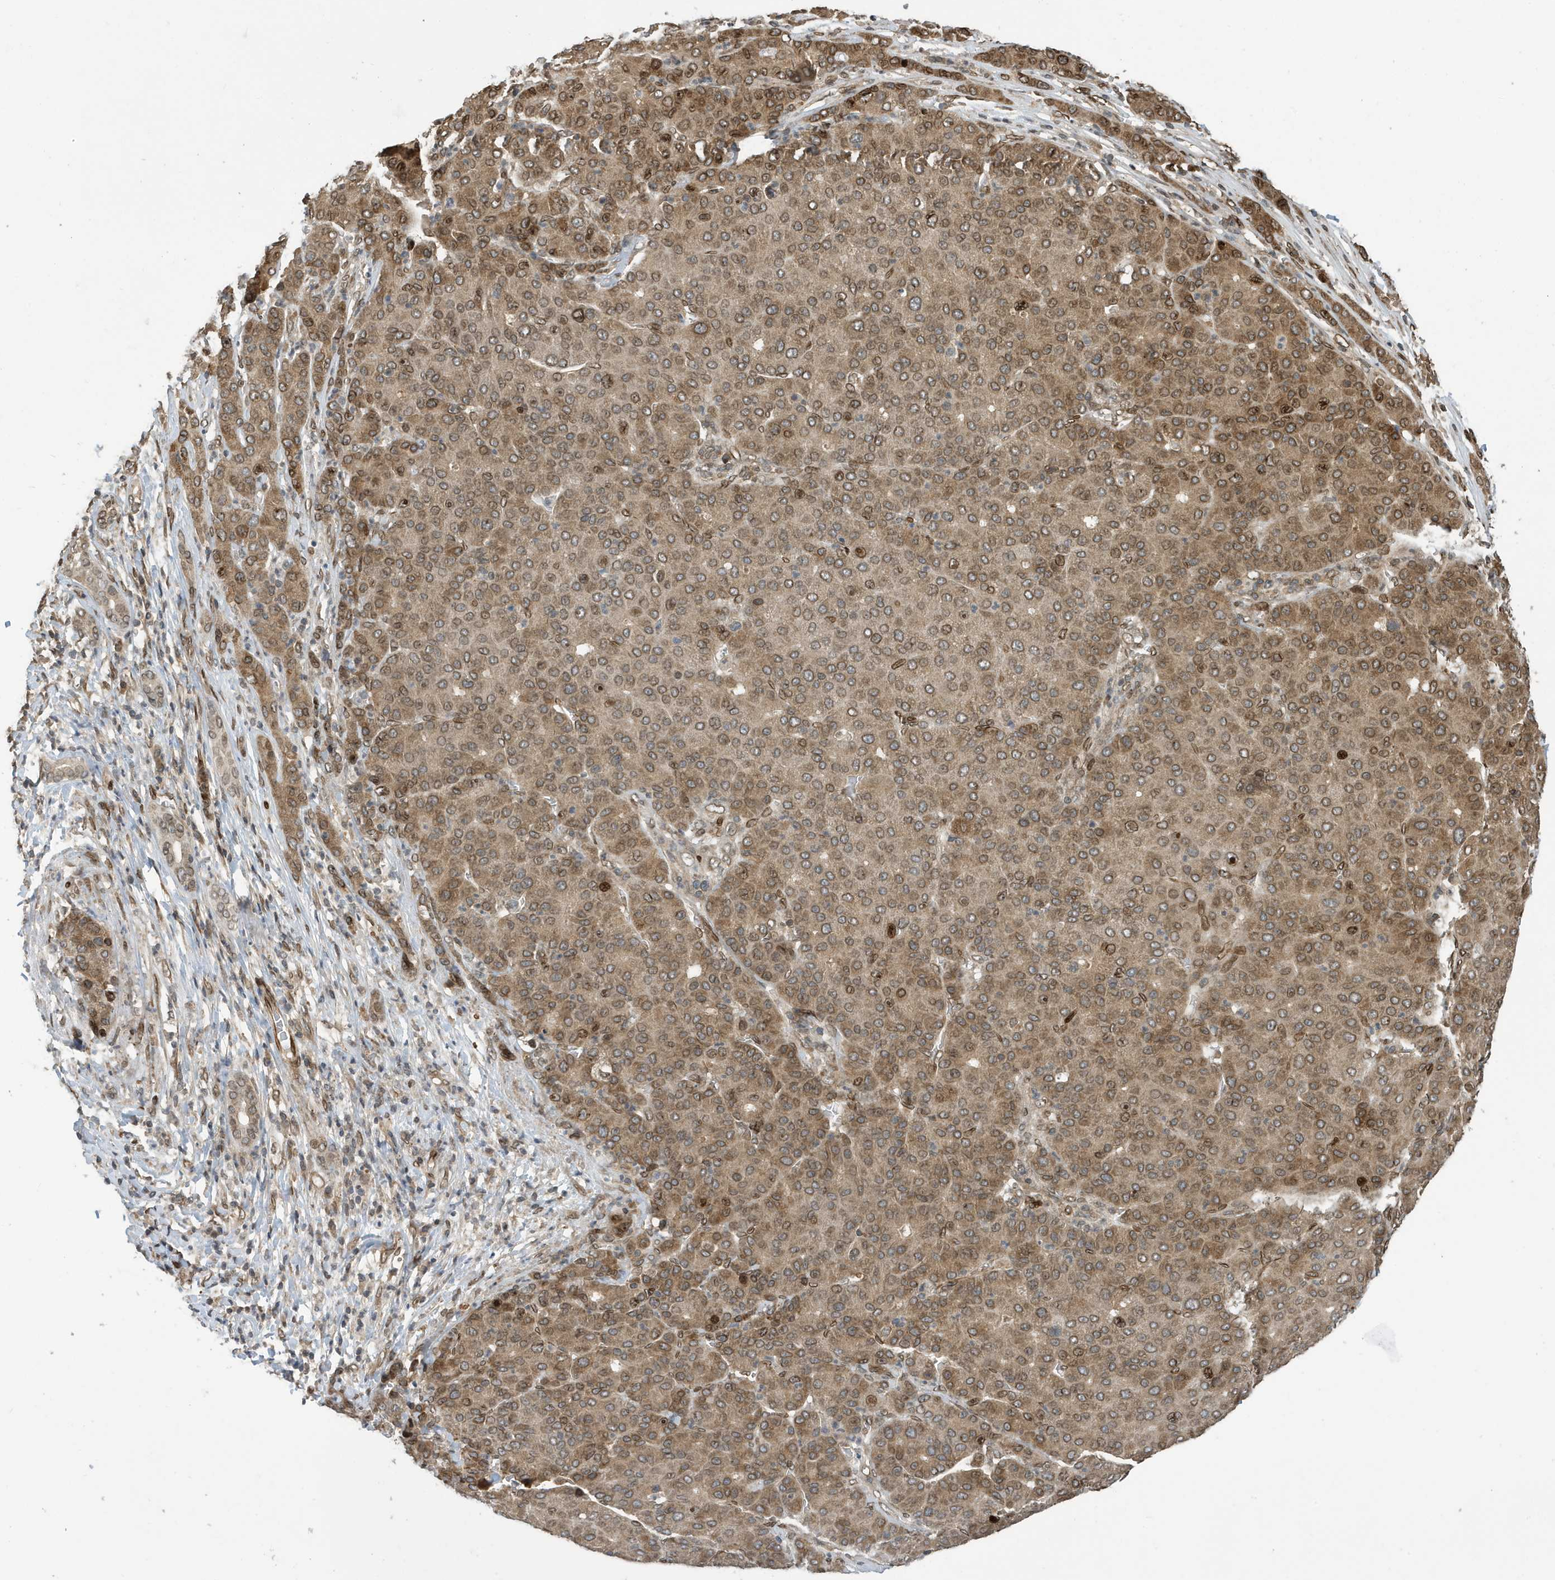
{"staining": {"intensity": "moderate", "quantity": ">75%", "location": "cytoplasmic/membranous,nuclear"}, "tissue": "liver cancer", "cell_type": "Tumor cells", "image_type": "cancer", "snomed": [{"axis": "morphology", "description": "Carcinoma, Hepatocellular, NOS"}, {"axis": "topography", "description": "Liver"}], "caption": "Brown immunohistochemical staining in hepatocellular carcinoma (liver) exhibits moderate cytoplasmic/membranous and nuclear staining in about >75% of tumor cells.", "gene": "DUSP18", "patient": {"sex": "male", "age": 65}}